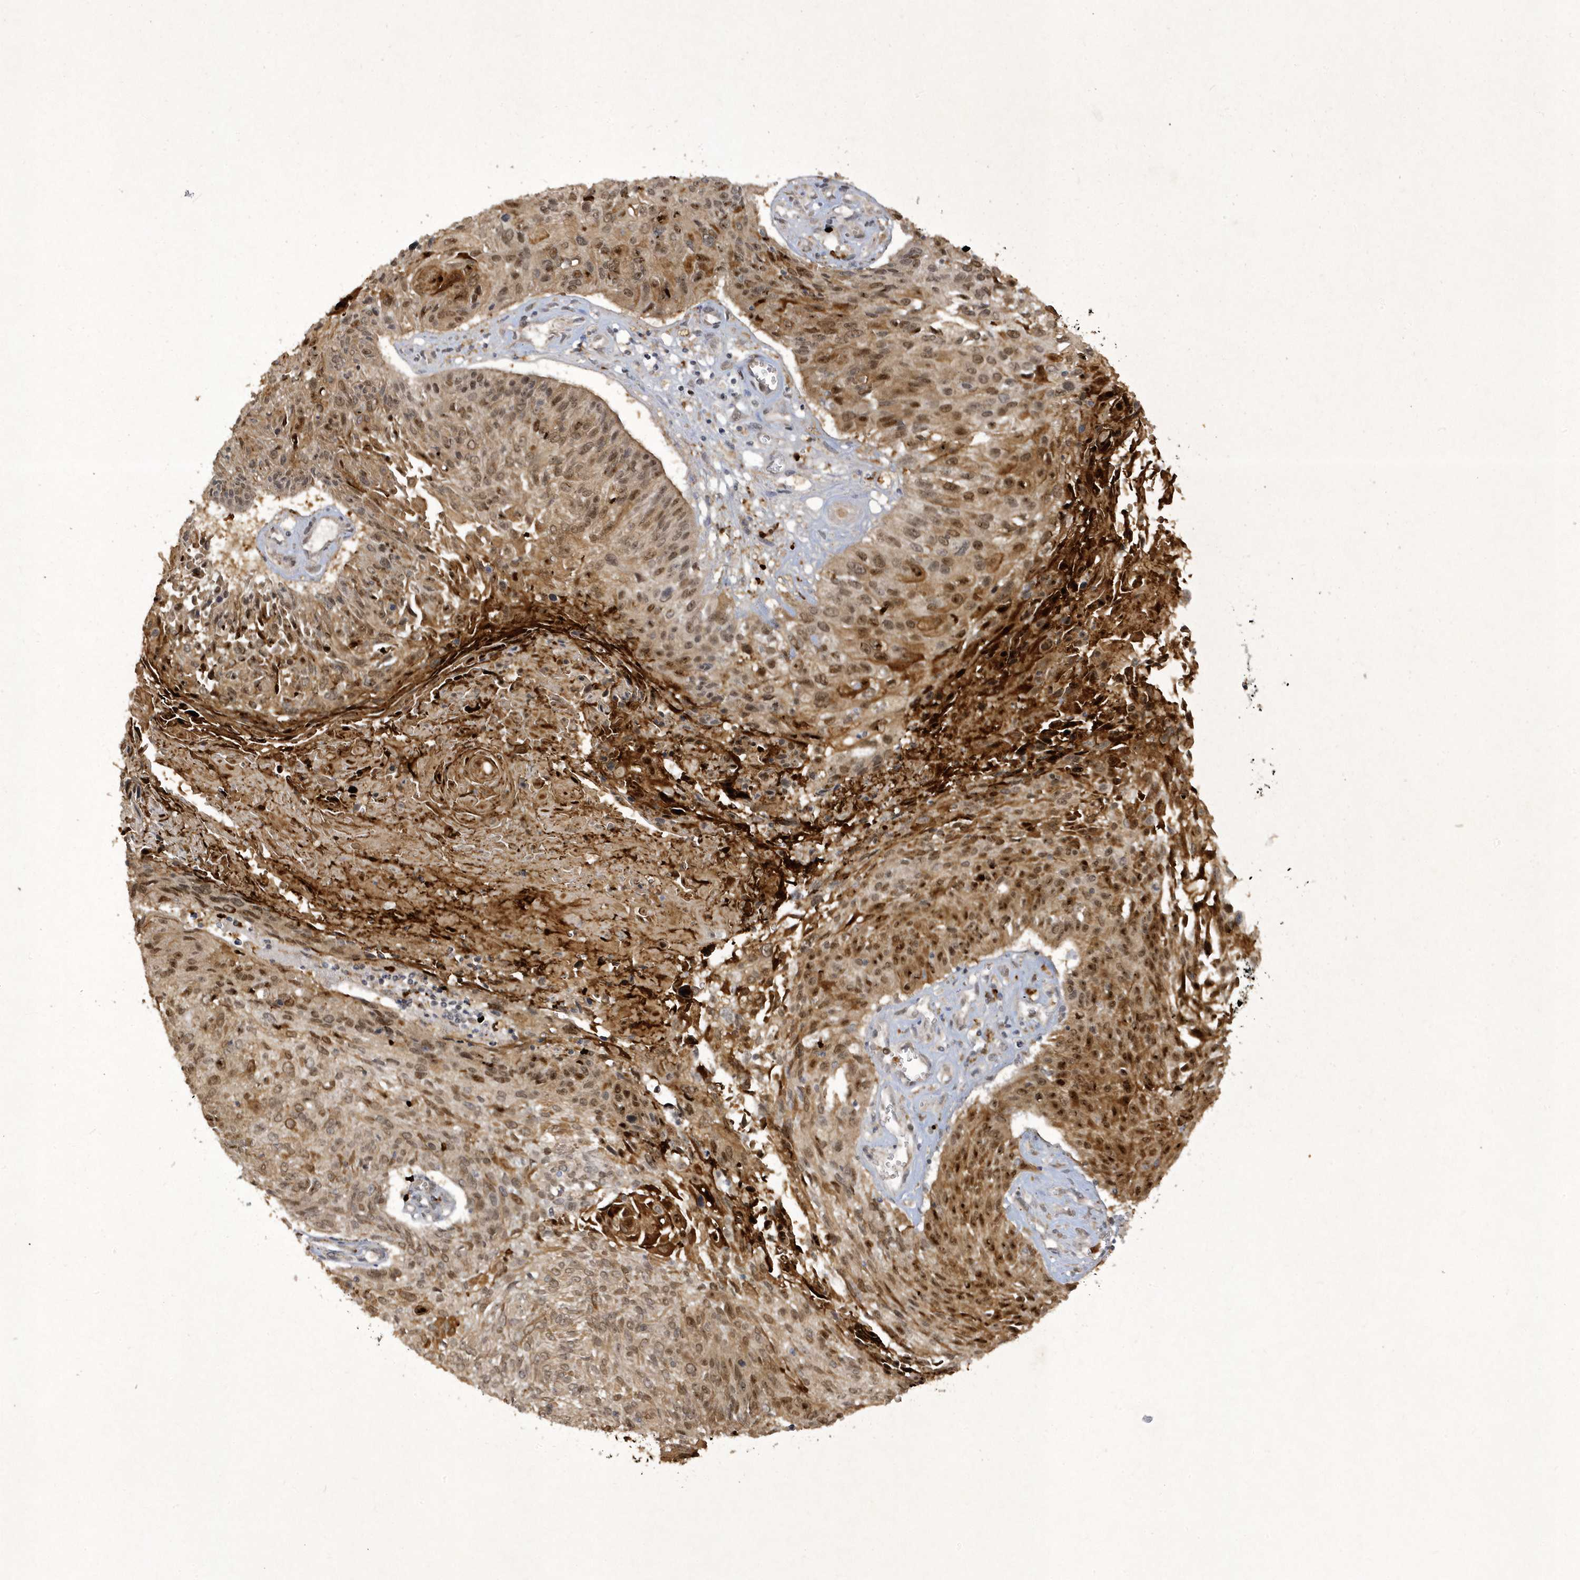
{"staining": {"intensity": "moderate", "quantity": ">75%", "location": "cytoplasmic/membranous,nuclear"}, "tissue": "cervical cancer", "cell_type": "Tumor cells", "image_type": "cancer", "snomed": [{"axis": "morphology", "description": "Squamous cell carcinoma, NOS"}, {"axis": "topography", "description": "Cervix"}], "caption": "DAB immunohistochemical staining of human cervical cancer exhibits moderate cytoplasmic/membranous and nuclear protein positivity in about >75% of tumor cells. (Stains: DAB (3,3'-diaminobenzidine) in brown, nuclei in blue, Microscopy: brightfield microscopy at high magnification).", "gene": "ZNF213", "patient": {"sex": "female", "age": 51}}